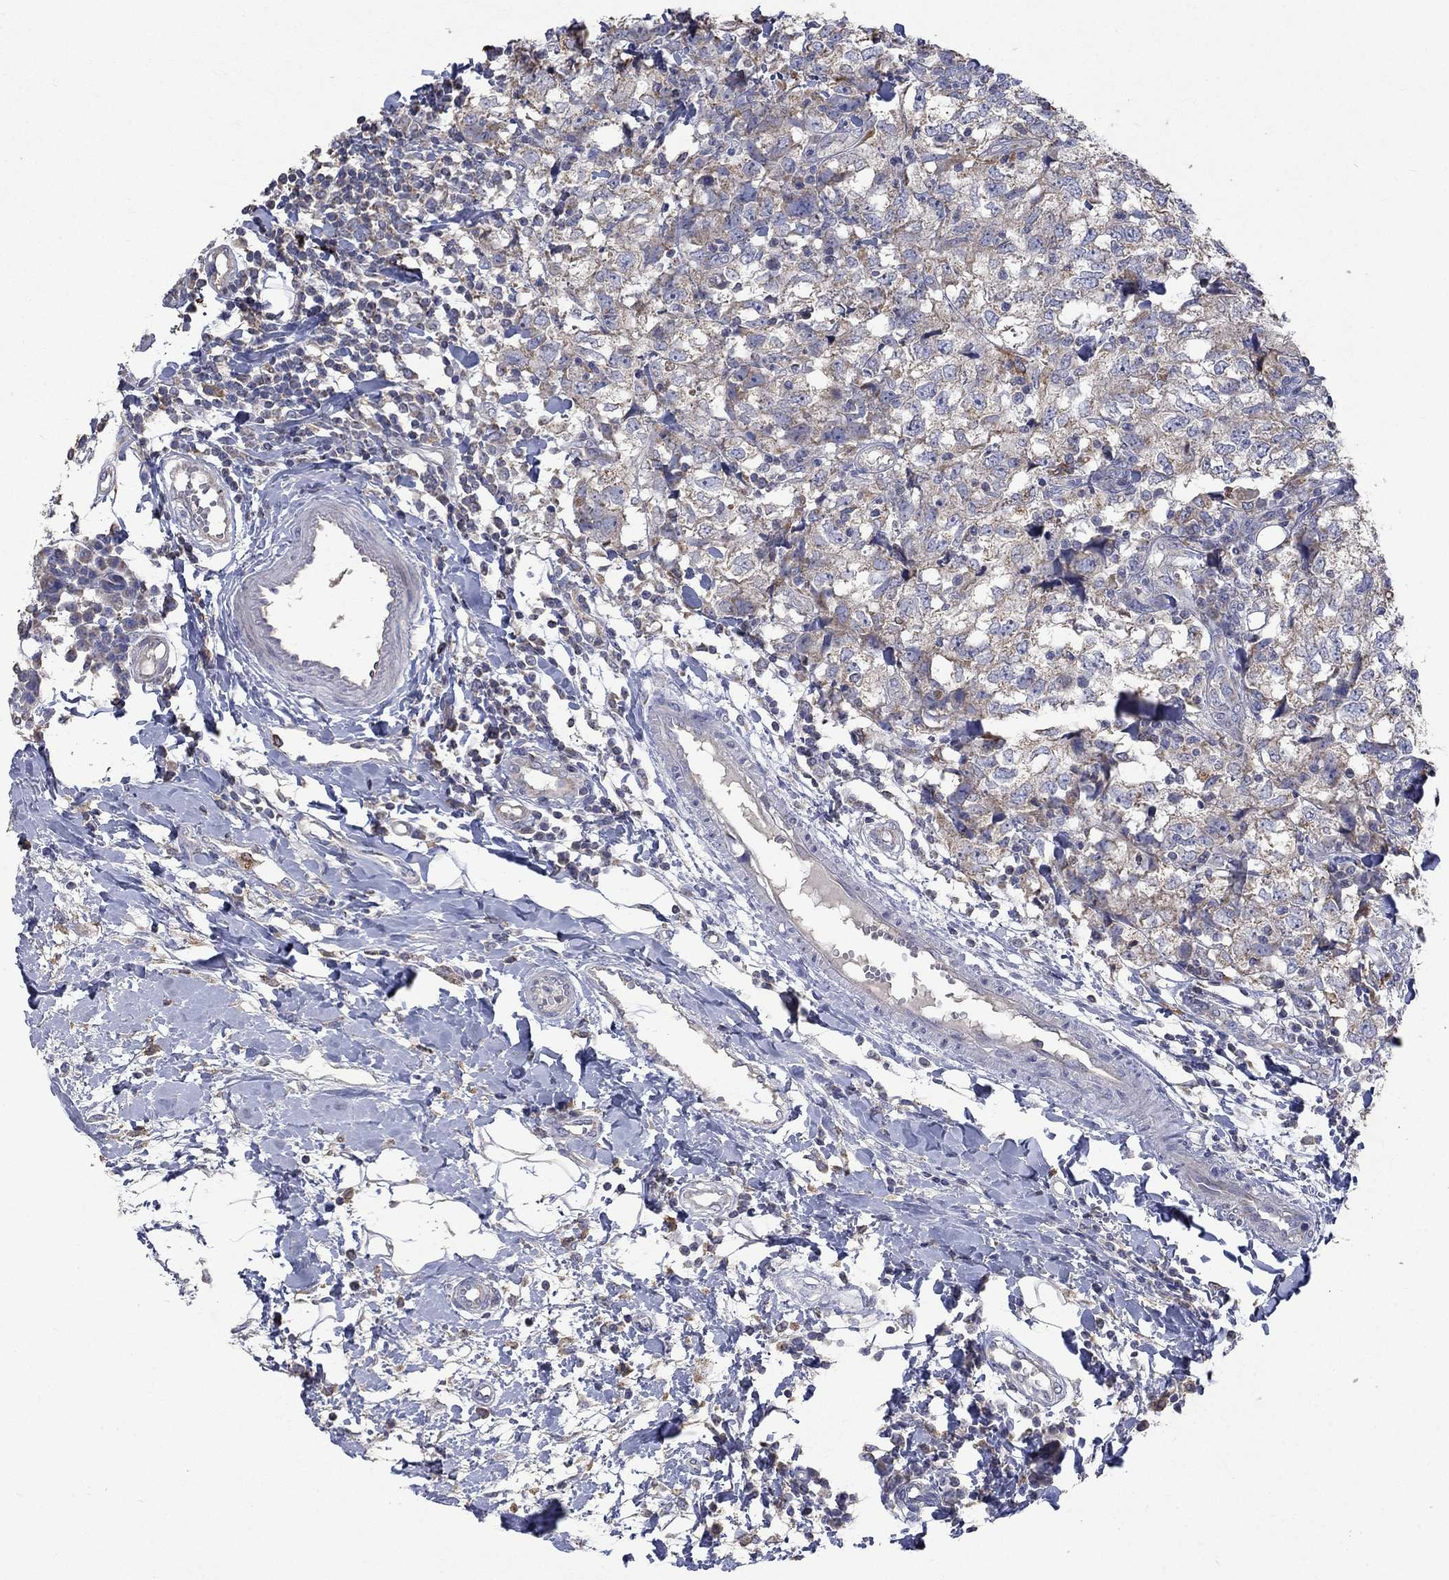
{"staining": {"intensity": "weak", "quantity": ">75%", "location": "cytoplasmic/membranous"}, "tissue": "breast cancer", "cell_type": "Tumor cells", "image_type": "cancer", "snomed": [{"axis": "morphology", "description": "Duct carcinoma"}, {"axis": "topography", "description": "Breast"}], "caption": "IHC photomicrograph of breast cancer stained for a protein (brown), which shows low levels of weak cytoplasmic/membranous staining in approximately >75% of tumor cells.", "gene": "UGT8", "patient": {"sex": "female", "age": 30}}